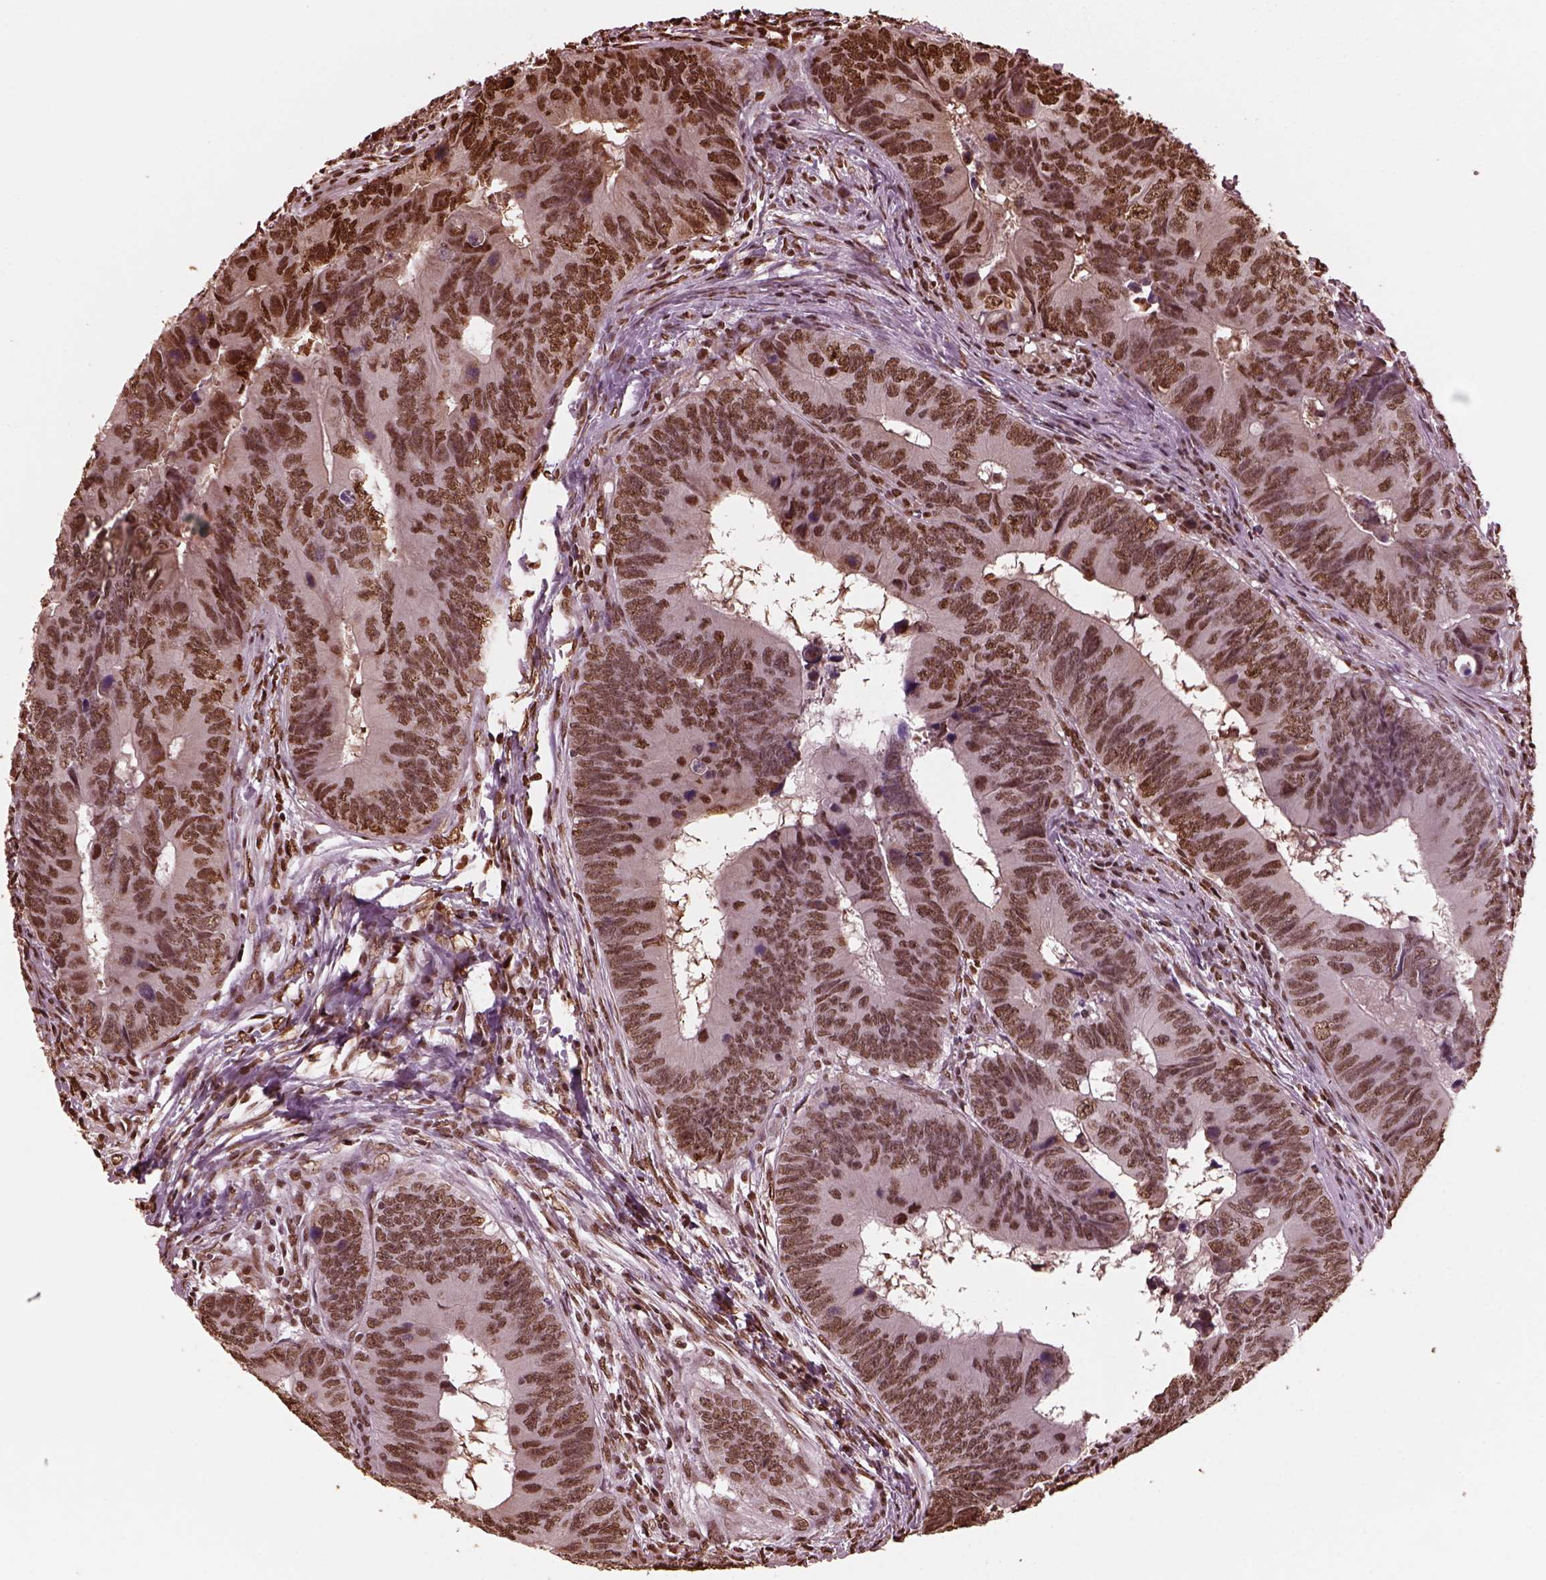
{"staining": {"intensity": "moderate", "quantity": ">75%", "location": "nuclear"}, "tissue": "colorectal cancer", "cell_type": "Tumor cells", "image_type": "cancer", "snomed": [{"axis": "morphology", "description": "Adenocarcinoma, NOS"}, {"axis": "topography", "description": "Colon"}], "caption": "Immunohistochemistry (DAB (3,3'-diaminobenzidine)) staining of human colorectal adenocarcinoma displays moderate nuclear protein positivity in about >75% of tumor cells.", "gene": "NSD1", "patient": {"sex": "female", "age": 82}}